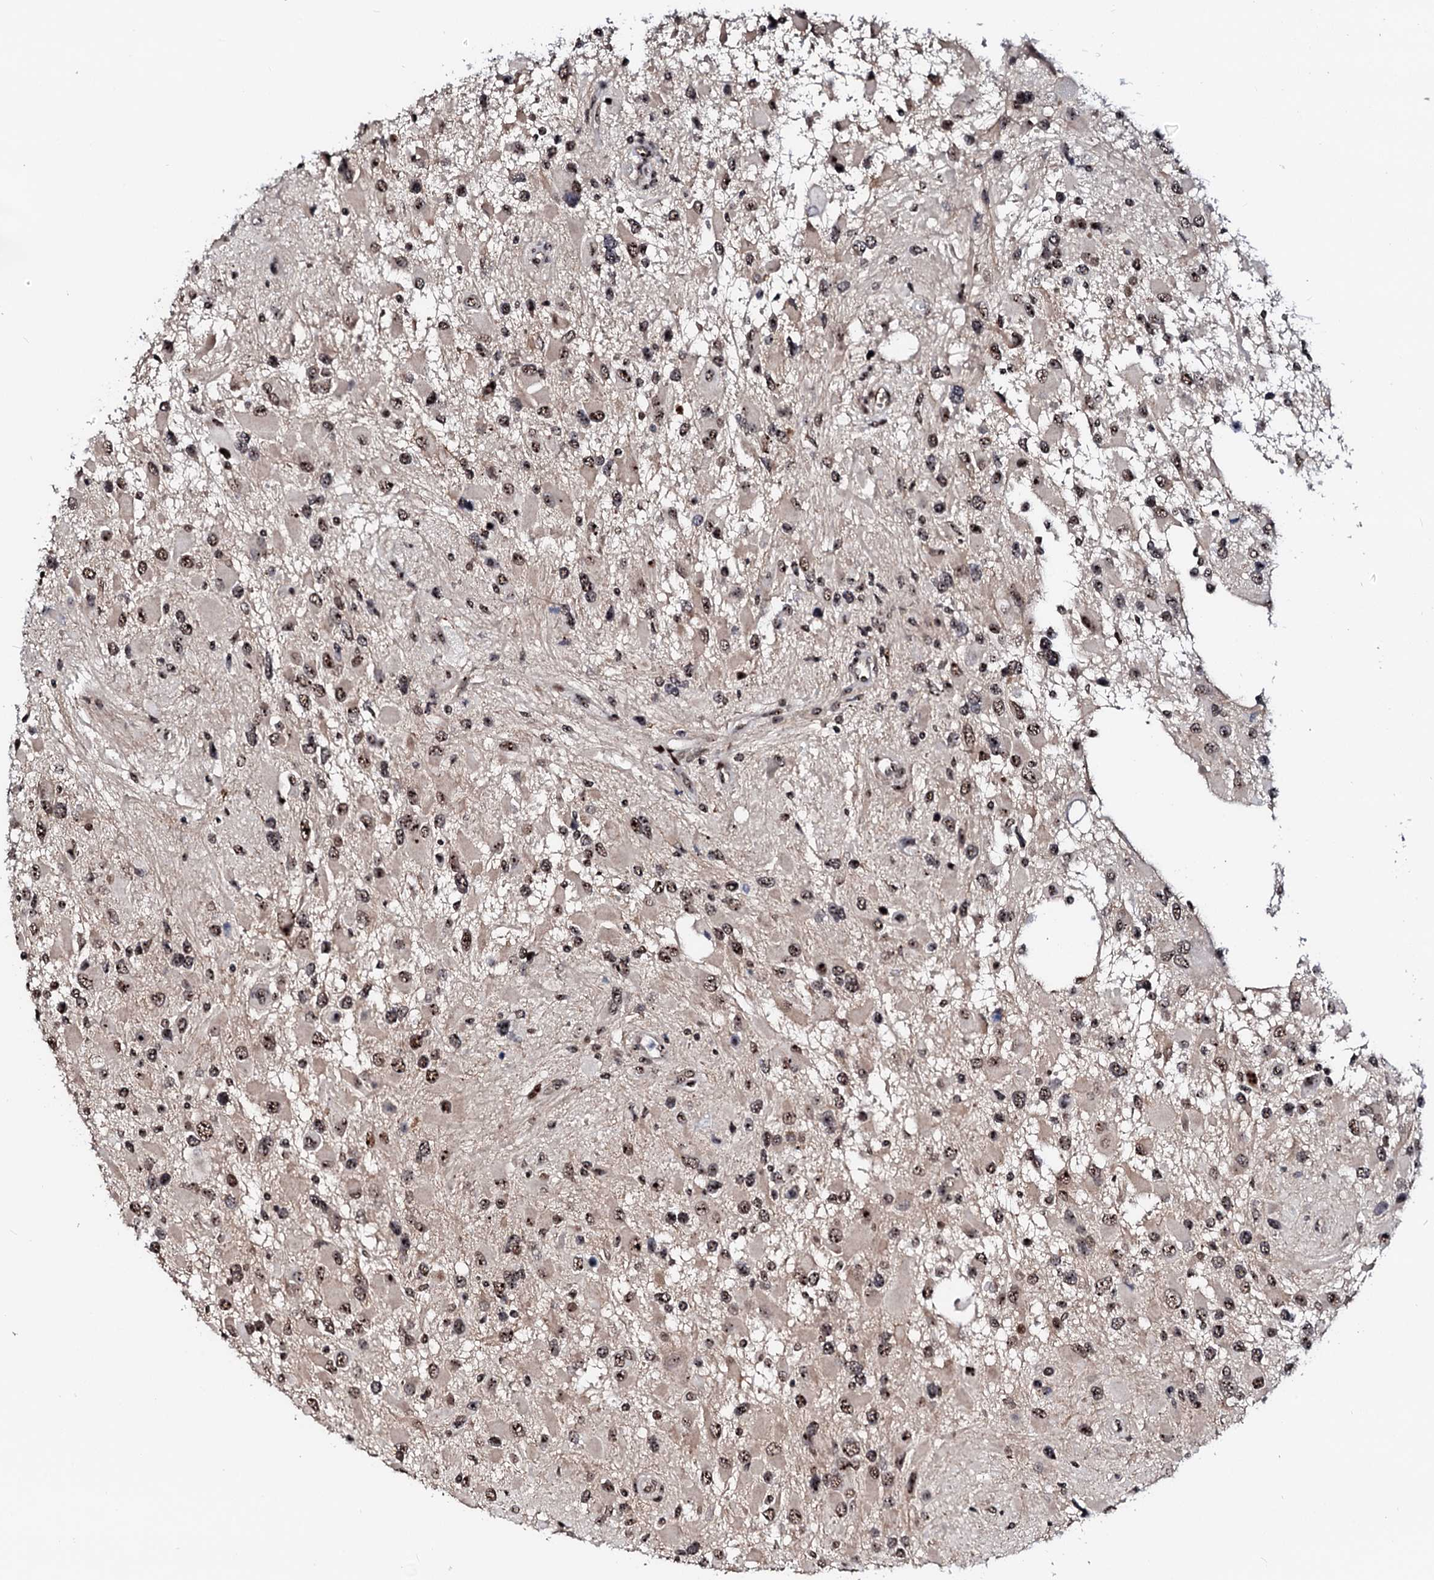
{"staining": {"intensity": "moderate", "quantity": ">75%", "location": "nuclear"}, "tissue": "glioma", "cell_type": "Tumor cells", "image_type": "cancer", "snomed": [{"axis": "morphology", "description": "Glioma, malignant, High grade"}, {"axis": "topography", "description": "Brain"}], "caption": "Immunohistochemical staining of malignant glioma (high-grade) displays moderate nuclear protein expression in approximately >75% of tumor cells.", "gene": "NEUROG3", "patient": {"sex": "male", "age": 53}}